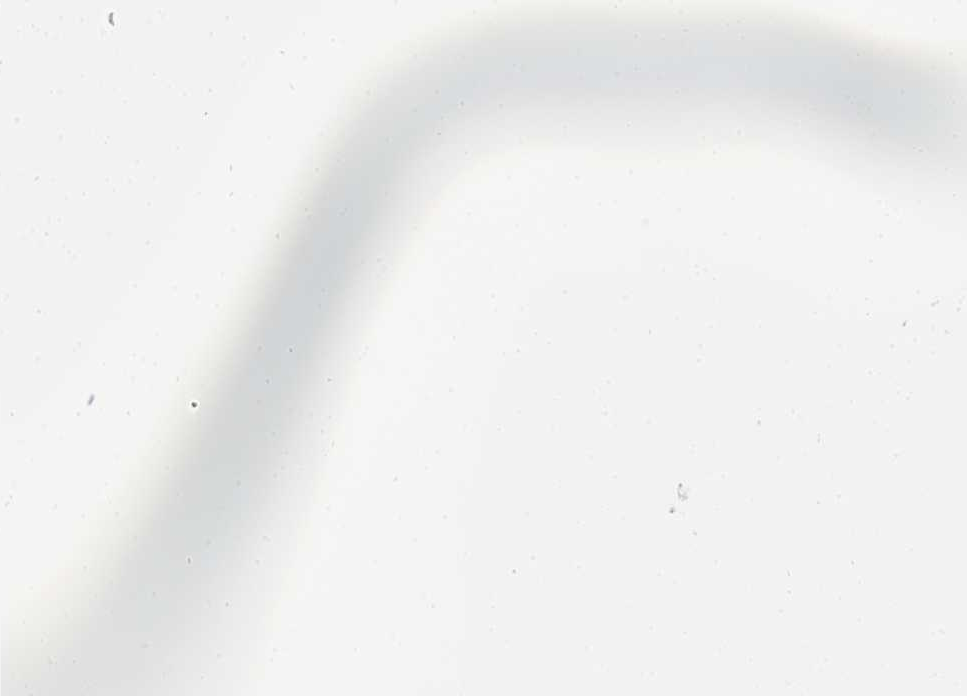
{"staining": {"intensity": "moderate", "quantity": "25%-75%", "location": "cytoplasmic/membranous"}, "tissue": "liver cancer", "cell_type": "Tumor cells", "image_type": "cancer", "snomed": [{"axis": "morphology", "description": "Cholangiocarcinoma"}, {"axis": "topography", "description": "Liver"}], "caption": "Immunohistochemistry (IHC) histopathology image of neoplastic tissue: human liver cancer (cholangiocarcinoma) stained using immunohistochemistry displays medium levels of moderate protein expression localized specifically in the cytoplasmic/membranous of tumor cells, appearing as a cytoplasmic/membranous brown color.", "gene": "SHMT1", "patient": {"sex": "male", "age": 56}}